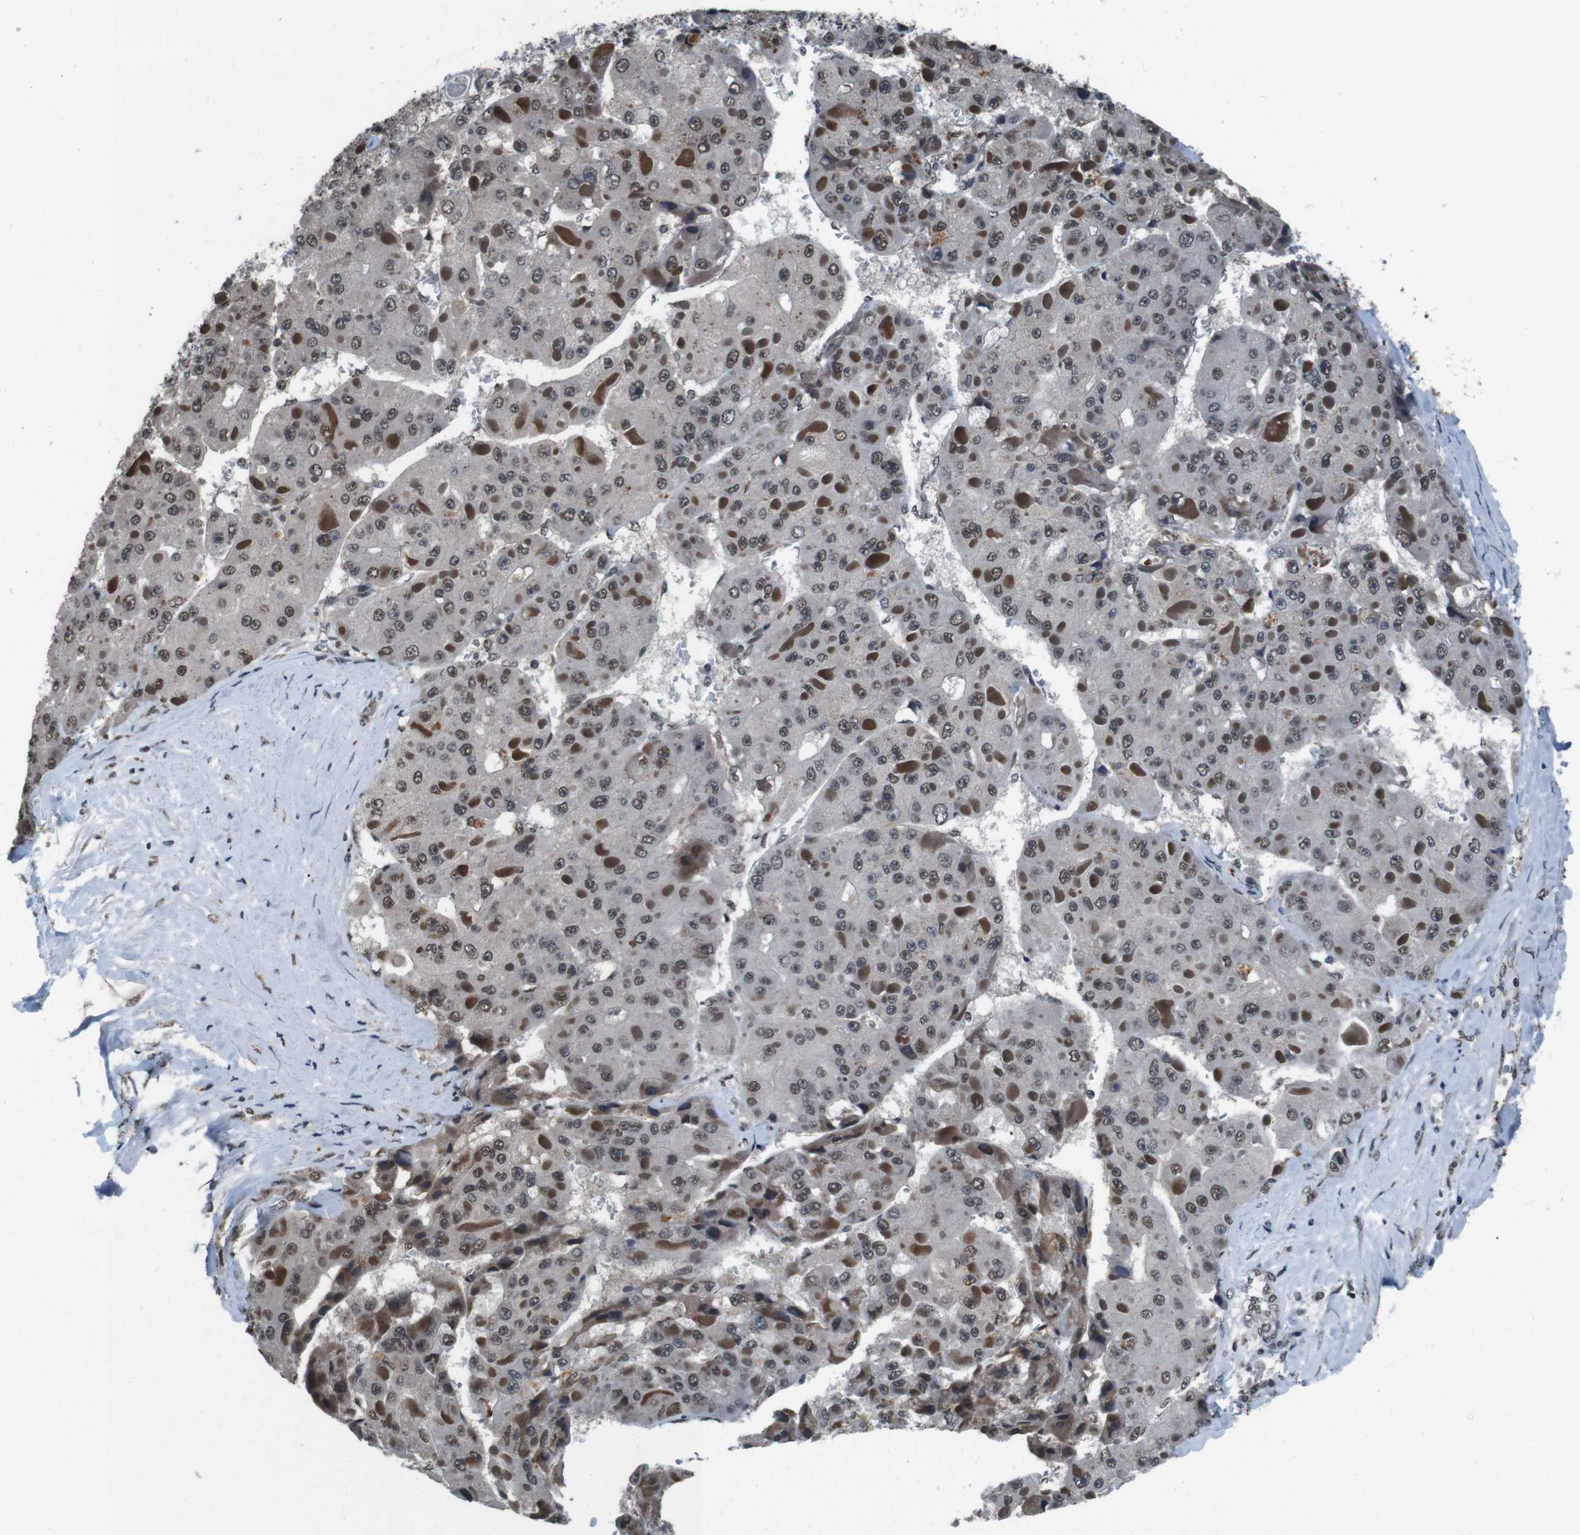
{"staining": {"intensity": "moderate", "quantity": "25%-75%", "location": "nuclear"}, "tissue": "liver cancer", "cell_type": "Tumor cells", "image_type": "cancer", "snomed": [{"axis": "morphology", "description": "Carcinoma, Hepatocellular, NOS"}, {"axis": "topography", "description": "Liver"}], "caption": "A high-resolution histopathology image shows immunohistochemistry staining of hepatocellular carcinoma (liver), which shows moderate nuclear positivity in approximately 25%-75% of tumor cells. Immunohistochemistry stains the protein in brown and the nuclei are stained blue.", "gene": "NR4A2", "patient": {"sex": "female", "age": 73}}